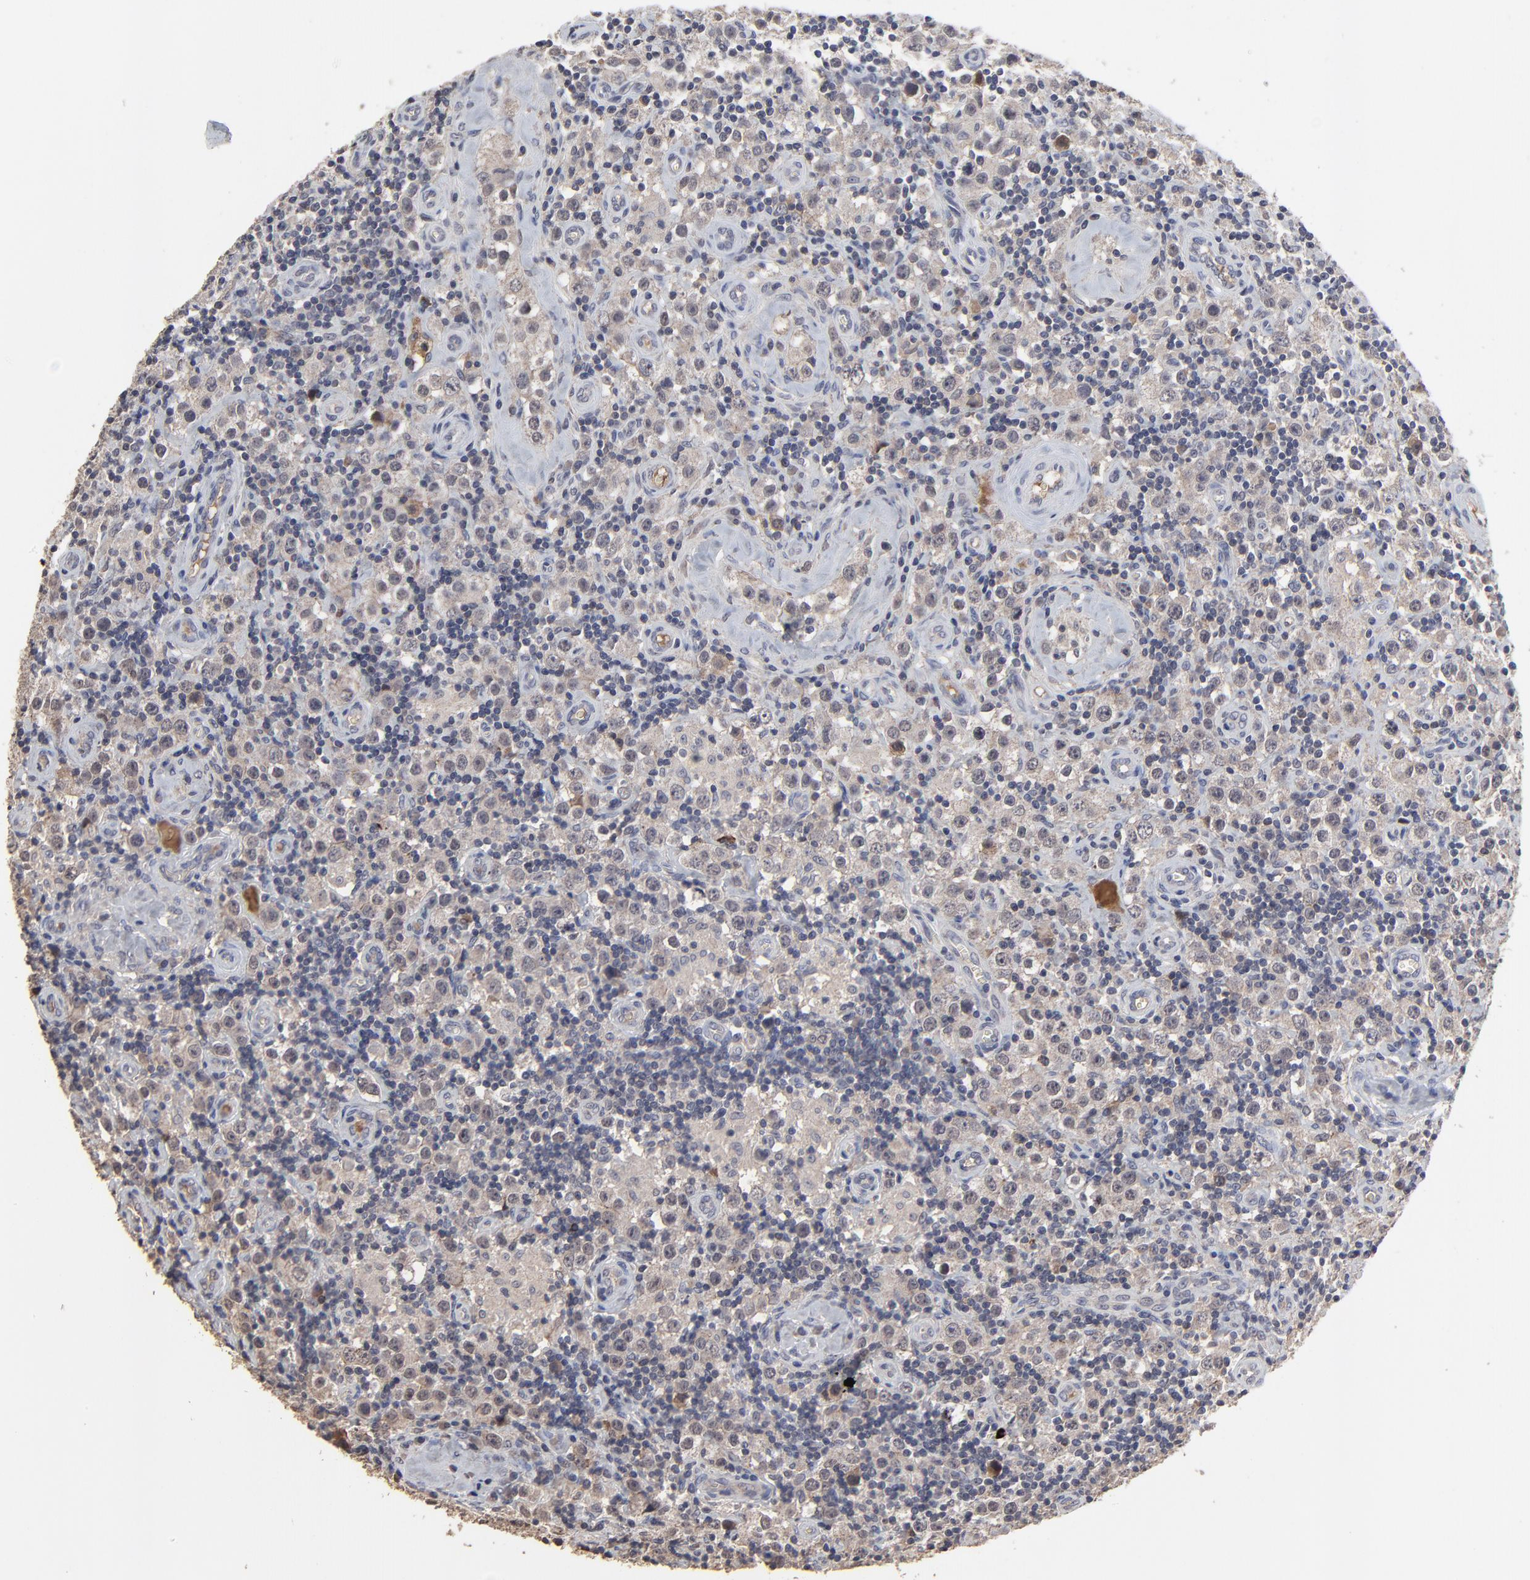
{"staining": {"intensity": "weak", "quantity": "25%-75%", "location": "cytoplasmic/membranous"}, "tissue": "testis cancer", "cell_type": "Tumor cells", "image_type": "cancer", "snomed": [{"axis": "morphology", "description": "Seminoma, NOS"}, {"axis": "topography", "description": "Testis"}], "caption": "Immunohistochemical staining of human testis cancer displays low levels of weak cytoplasmic/membranous protein expression in about 25%-75% of tumor cells. (brown staining indicates protein expression, while blue staining denotes nuclei).", "gene": "VPREB3", "patient": {"sex": "male", "age": 32}}